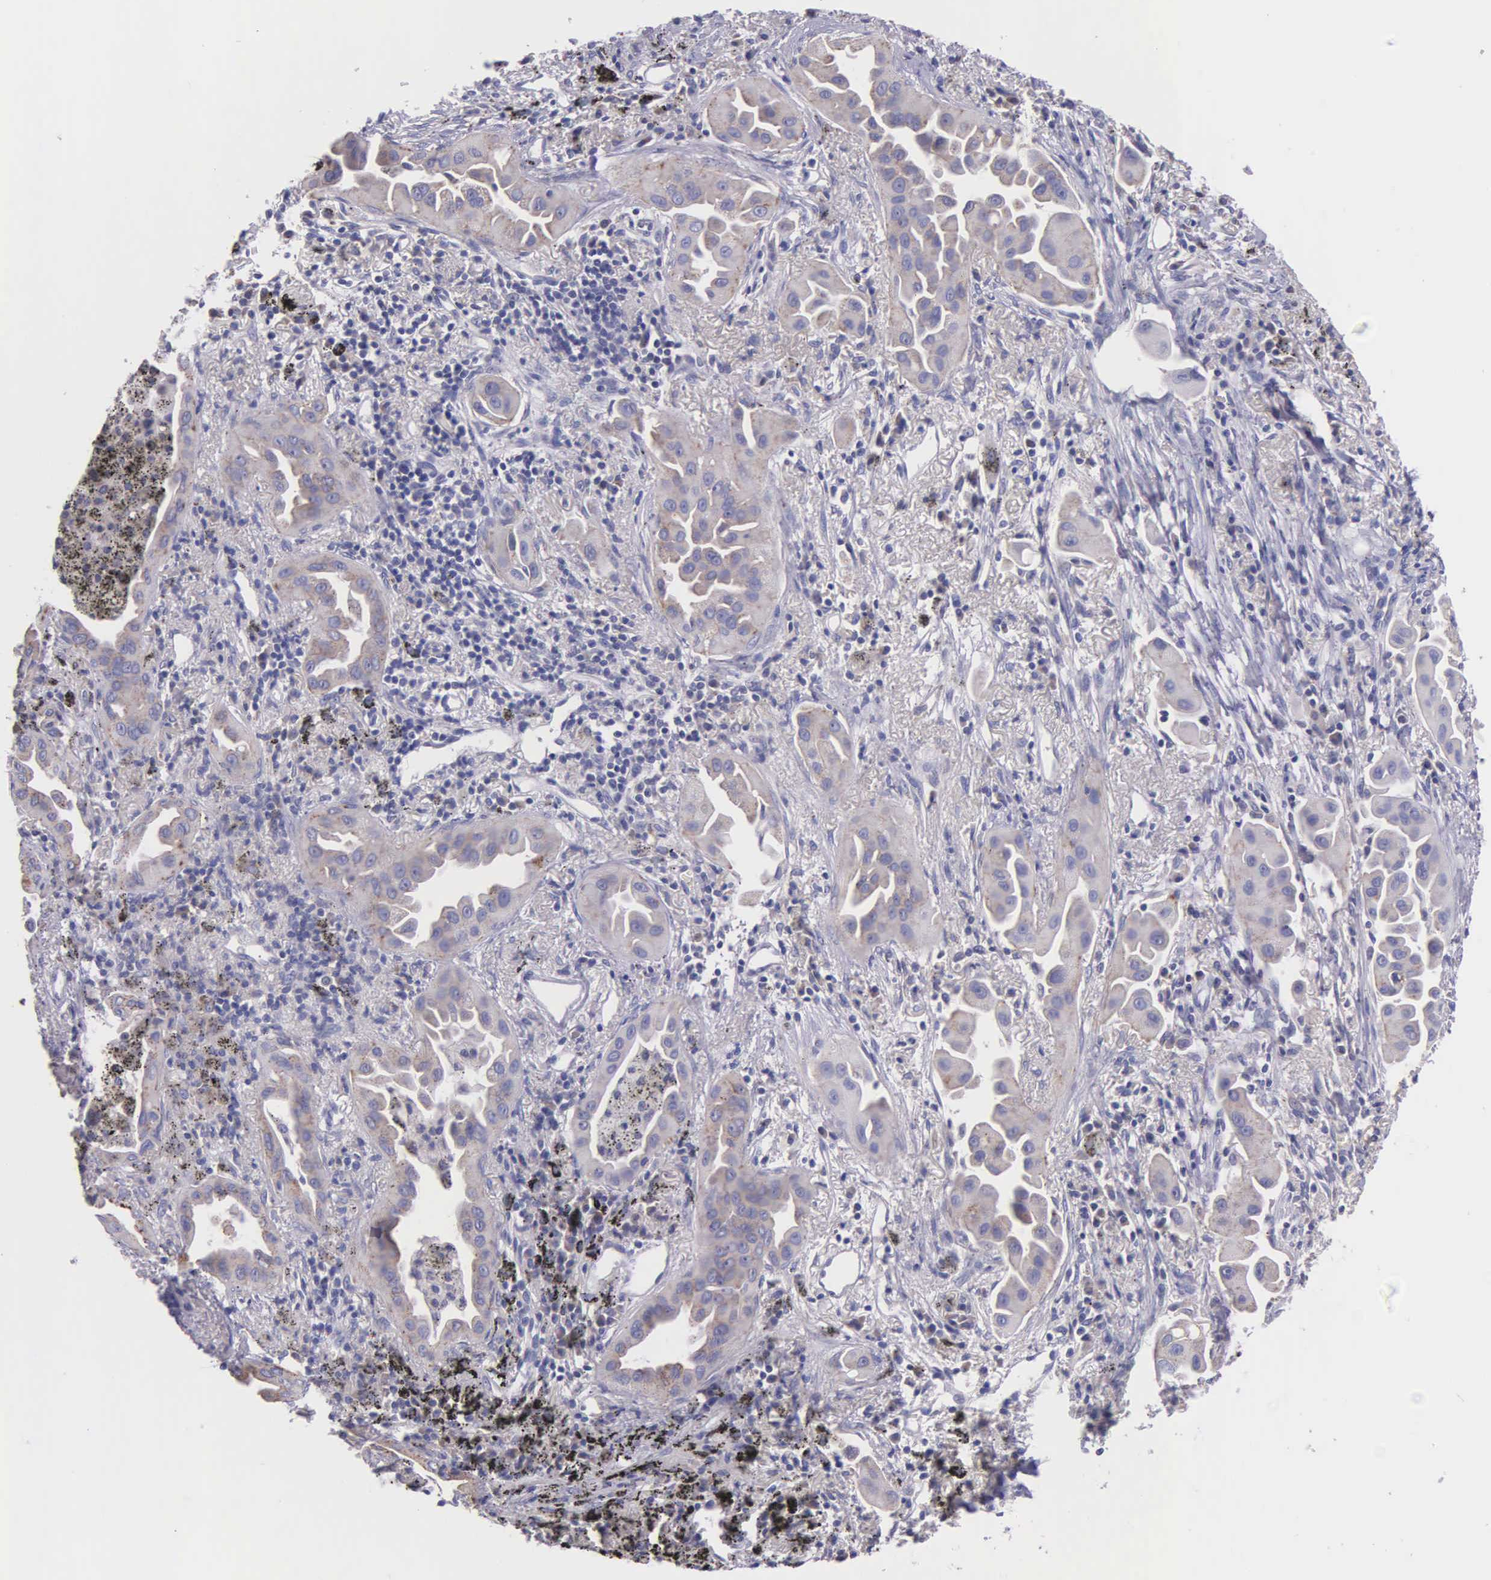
{"staining": {"intensity": "weak", "quantity": ">75%", "location": "cytoplasmic/membranous"}, "tissue": "lung cancer", "cell_type": "Tumor cells", "image_type": "cancer", "snomed": [{"axis": "morphology", "description": "Adenocarcinoma, NOS"}, {"axis": "topography", "description": "Lung"}], "caption": "Human lung cancer stained with a protein marker shows weak staining in tumor cells.", "gene": "MIA2", "patient": {"sex": "male", "age": 68}}